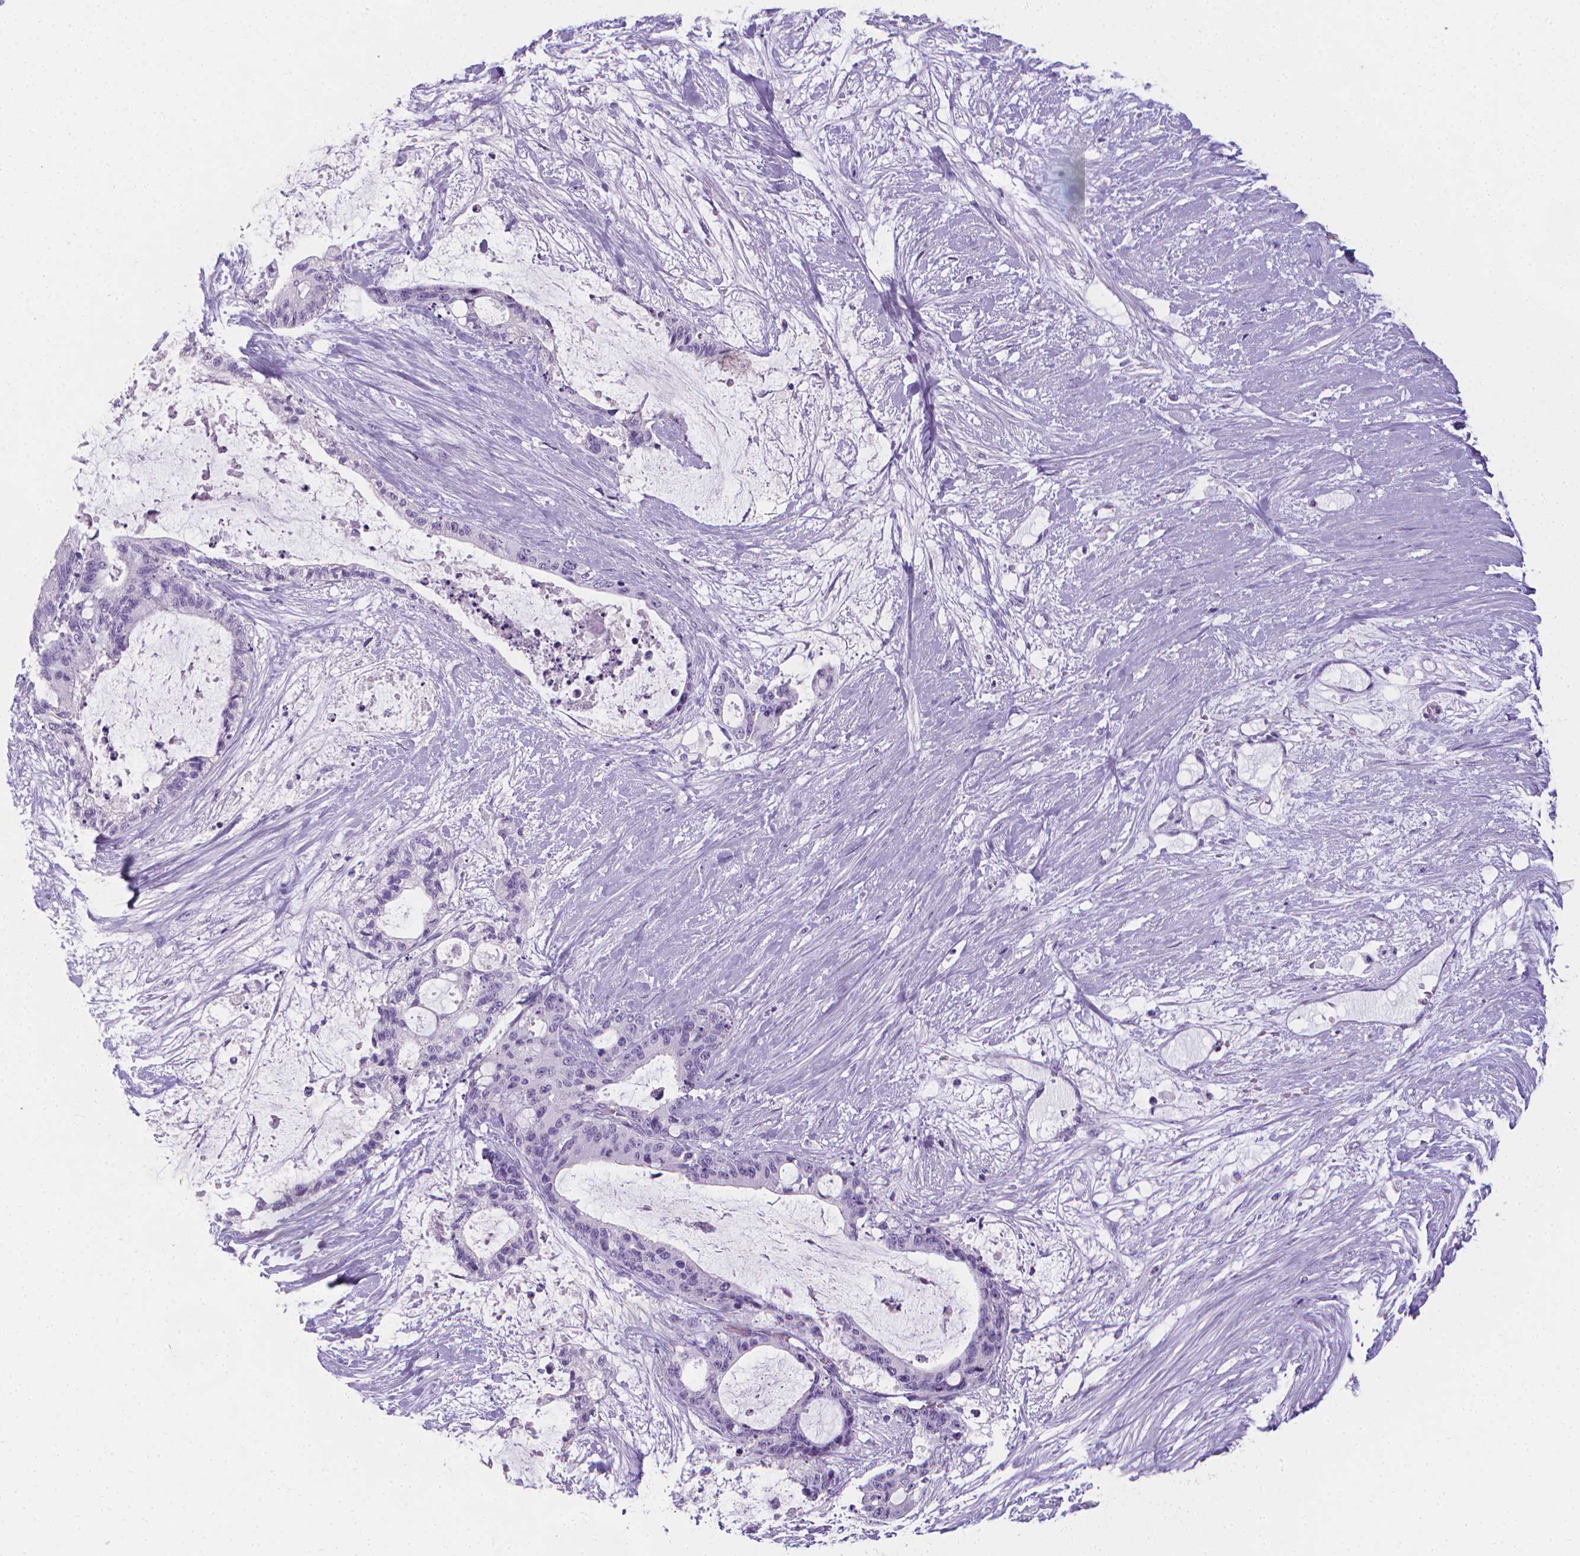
{"staining": {"intensity": "negative", "quantity": "none", "location": "none"}, "tissue": "liver cancer", "cell_type": "Tumor cells", "image_type": "cancer", "snomed": [{"axis": "morphology", "description": "Normal tissue, NOS"}, {"axis": "morphology", "description": "Cholangiocarcinoma"}, {"axis": "topography", "description": "Liver"}, {"axis": "topography", "description": "Peripheral nerve tissue"}], "caption": "The photomicrograph reveals no significant staining in tumor cells of liver cancer (cholangiocarcinoma).", "gene": "XPNPEP2", "patient": {"sex": "female", "age": 73}}